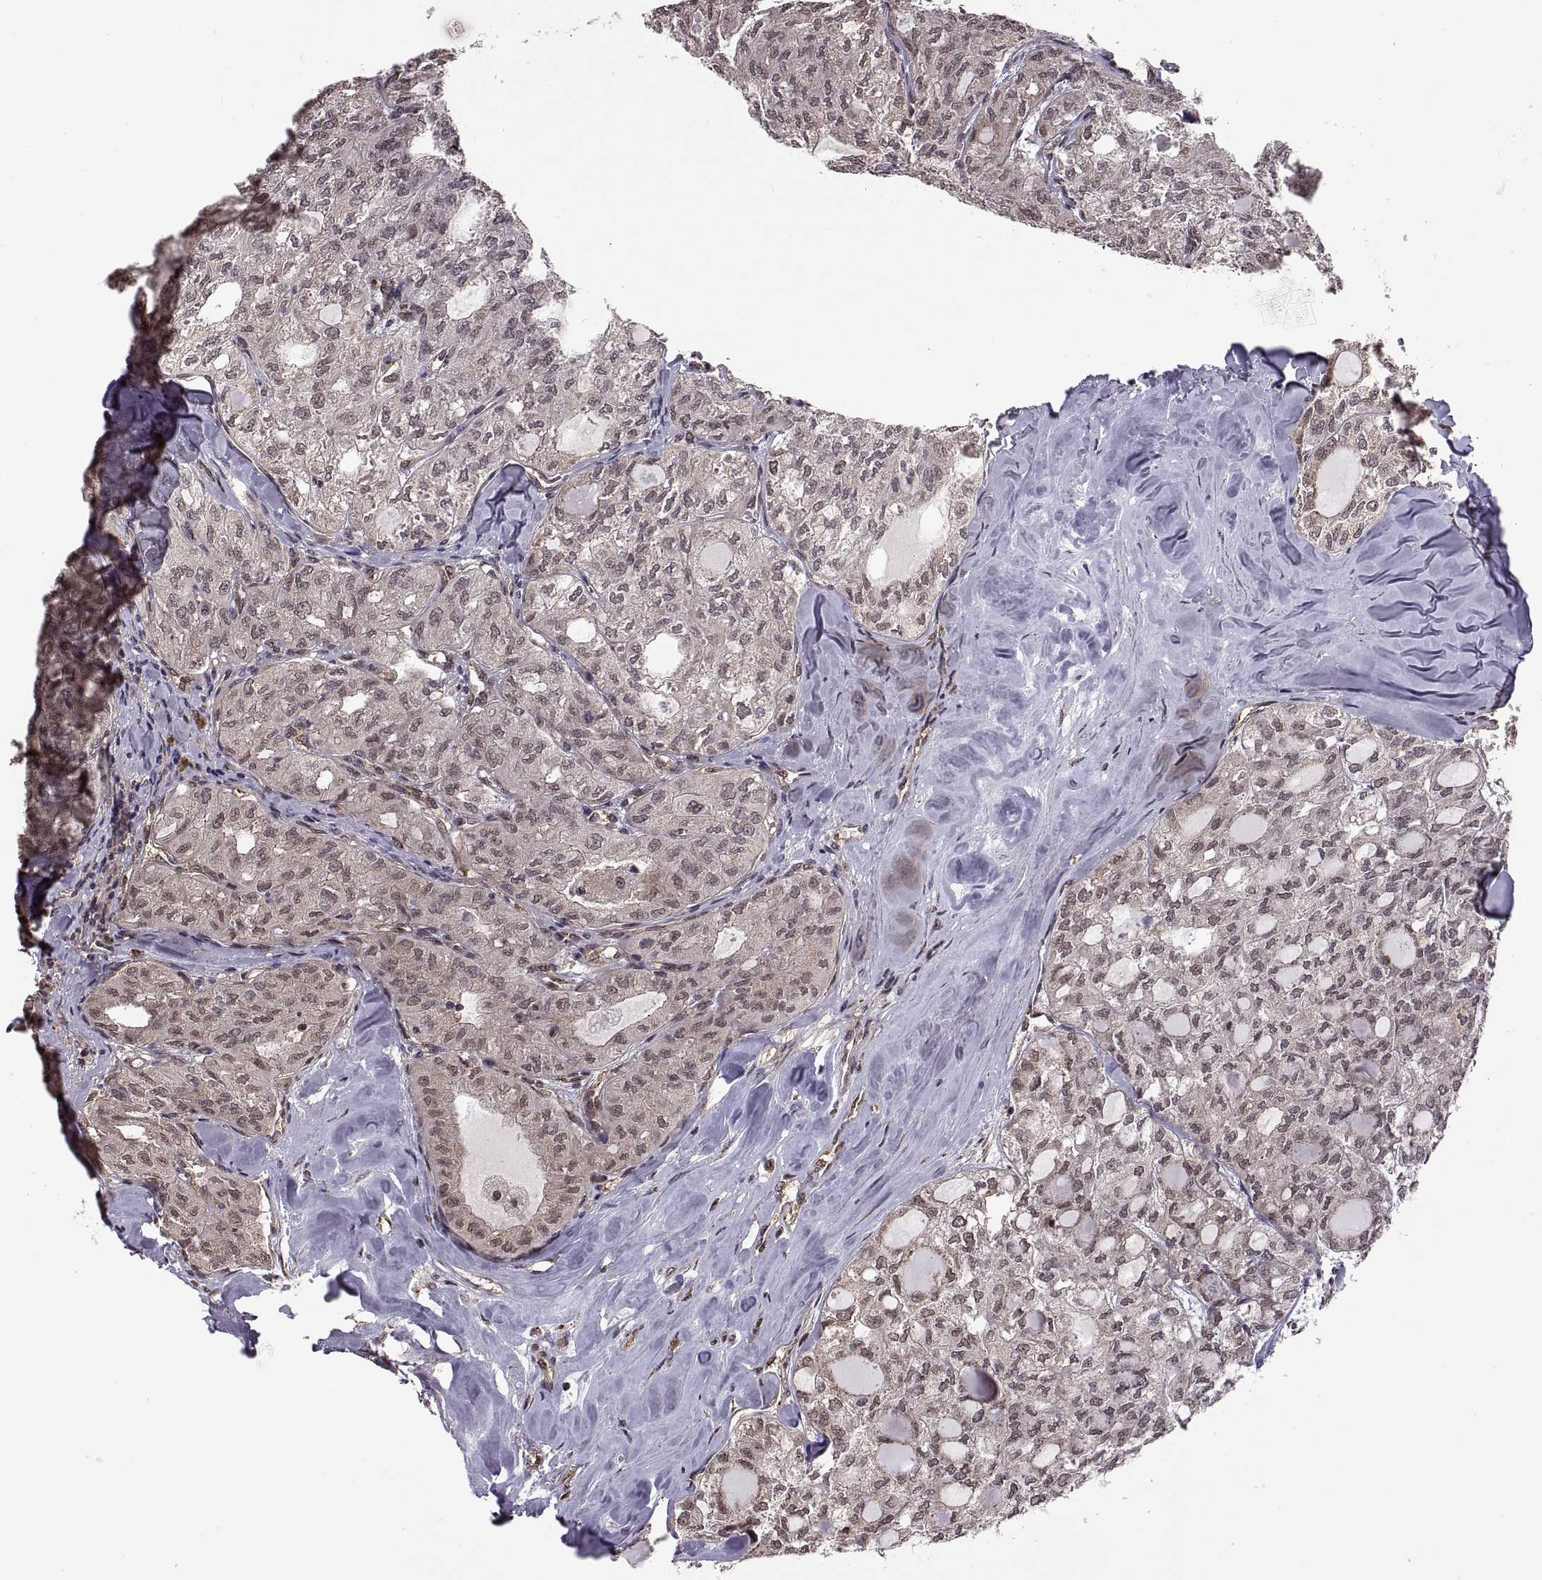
{"staining": {"intensity": "weak", "quantity": "<25%", "location": "nuclear"}, "tissue": "thyroid cancer", "cell_type": "Tumor cells", "image_type": "cancer", "snomed": [{"axis": "morphology", "description": "Follicular adenoma carcinoma, NOS"}, {"axis": "topography", "description": "Thyroid gland"}], "caption": "Histopathology image shows no significant protein expression in tumor cells of follicular adenoma carcinoma (thyroid).", "gene": "ARRB1", "patient": {"sex": "male", "age": 75}}